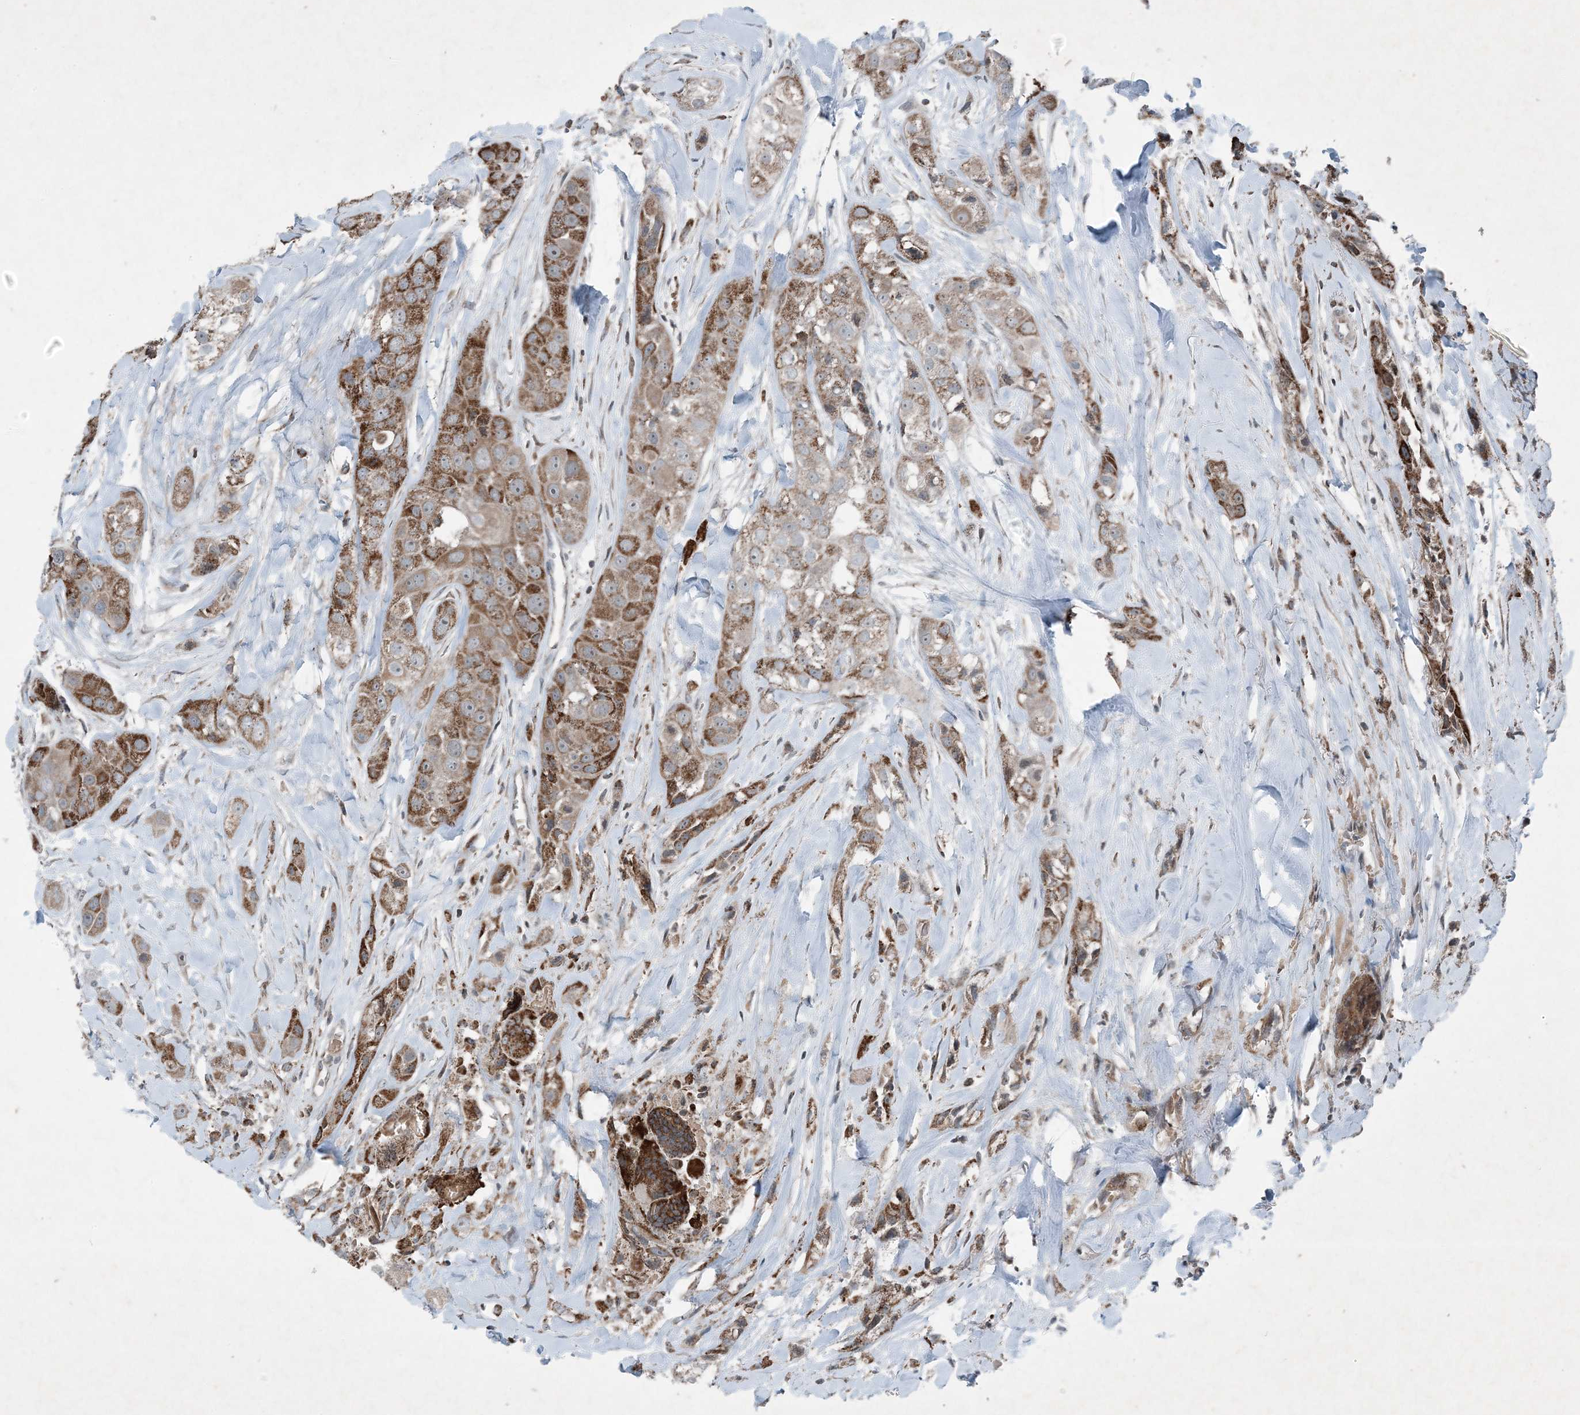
{"staining": {"intensity": "strong", "quantity": "25%-75%", "location": "cytoplasmic/membranous"}, "tissue": "head and neck cancer", "cell_type": "Tumor cells", "image_type": "cancer", "snomed": [{"axis": "morphology", "description": "Normal tissue, NOS"}, {"axis": "morphology", "description": "Squamous cell carcinoma, NOS"}, {"axis": "topography", "description": "Skeletal muscle"}, {"axis": "topography", "description": "Head-Neck"}], "caption": "Squamous cell carcinoma (head and neck) tissue shows strong cytoplasmic/membranous staining in about 25%-75% of tumor cells, visualized by immunohistochemistry. (IHC, brightfield microscopy, high magnification).", "gene": "PC", "patient": {"sex": "male", "age": 51}}